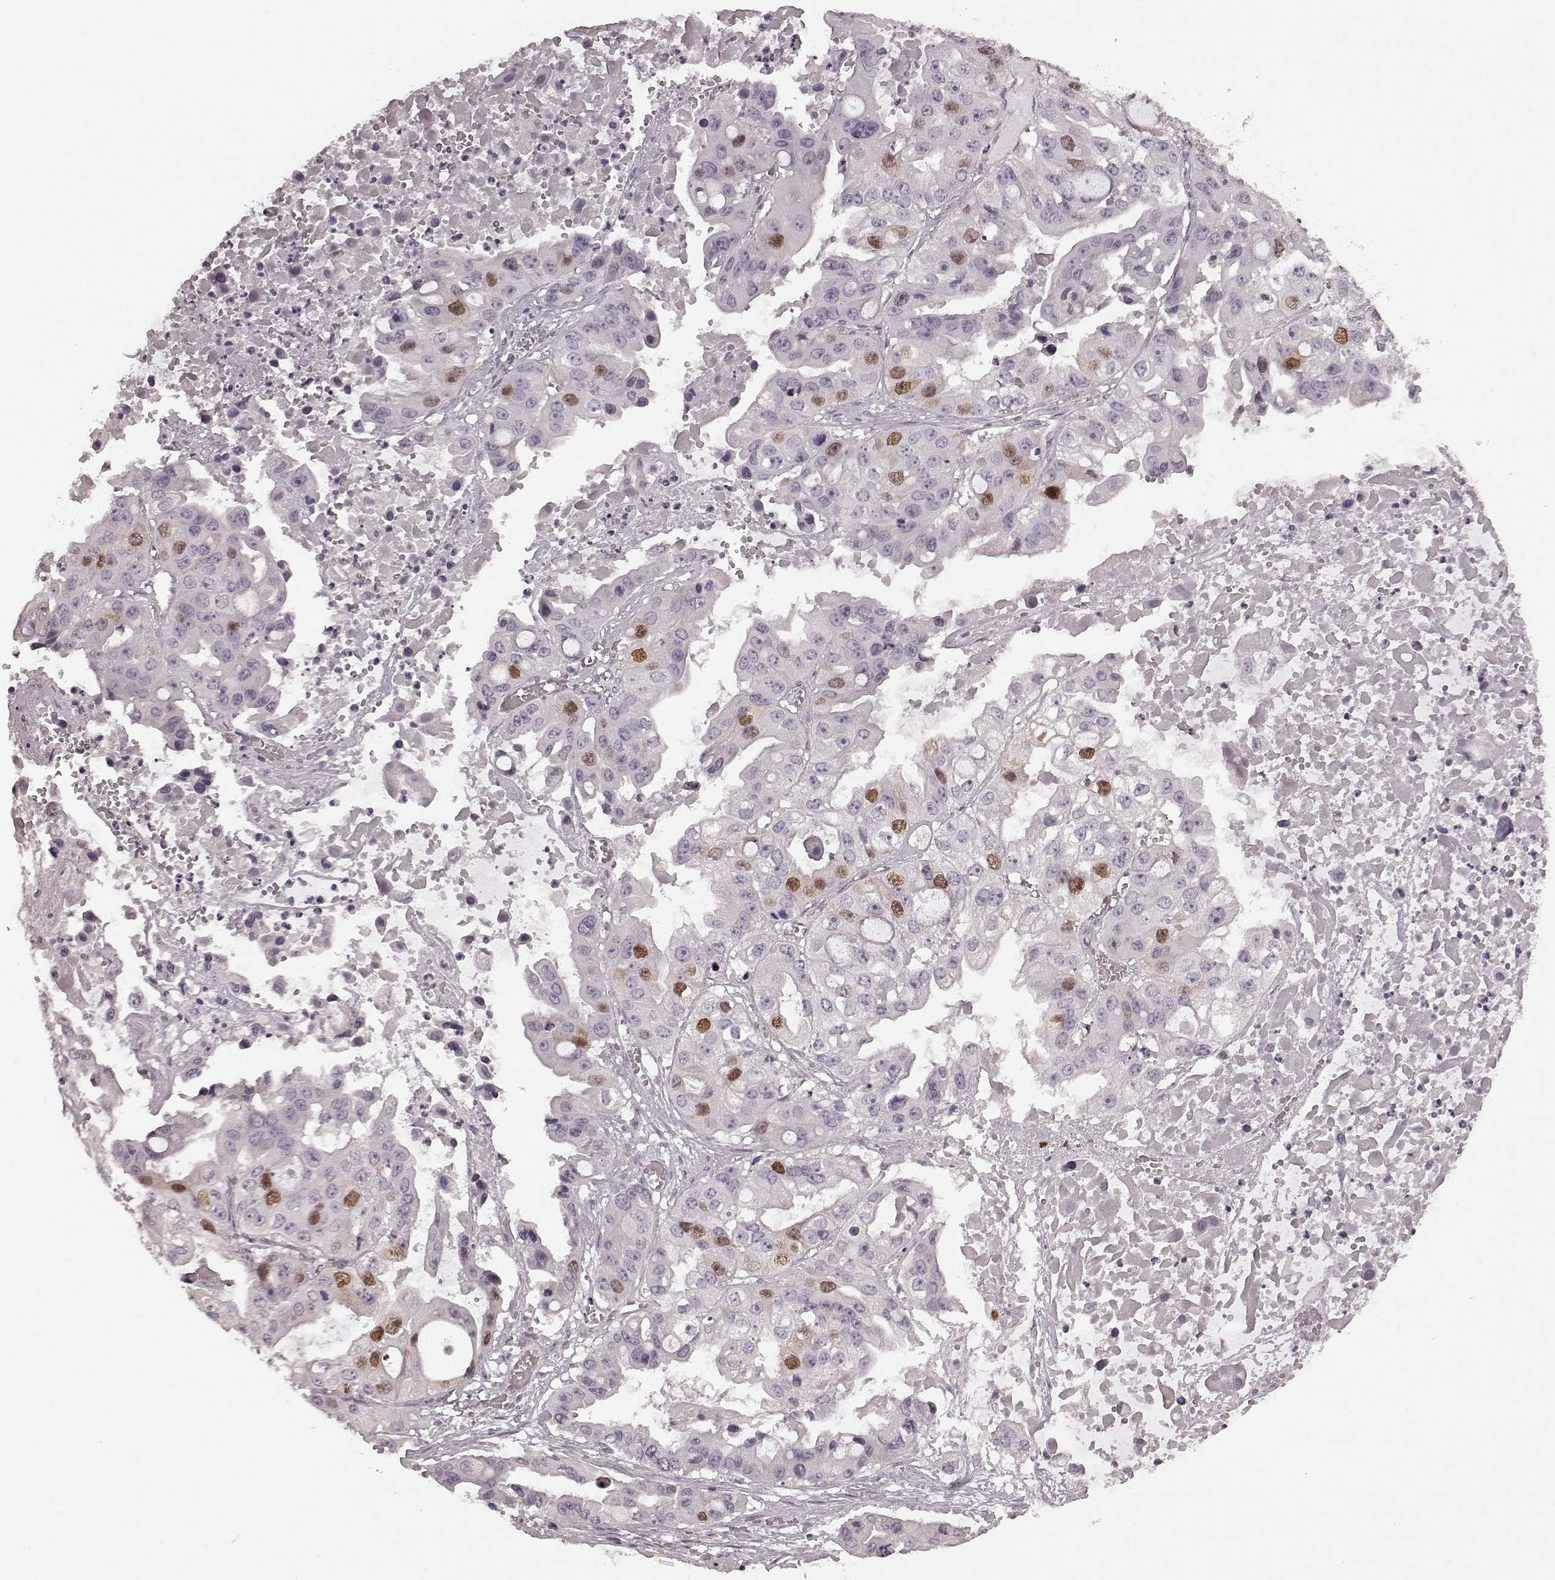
{"staining": {"intensity": "moderate", "quantity": "<25%", "location": "nuclear"}, "tissue": "ovarian cancer", "cell_type": "Tumor cells", "image_type": "cancer", "snomed": [{"axis": "morphology", "description": "Cystadenocarcinoma, serous, NOS"}, {"axis": "topography", "description": "Ovary"}], "caption": "High-power microscopy captured an IHC histopathology image of ovarian serous cystadenocarcinoma, revealing moderate nuclear positivity in approximately <25% of tumor cells. Using DAB (3,3'-diaminobenzidine) (brown) and hematoxylin (blue) stains, captured at high magnification using brightfield microscopy.", "gene": "CCNA2", "patient": {"sex": "female", "age": 56}}